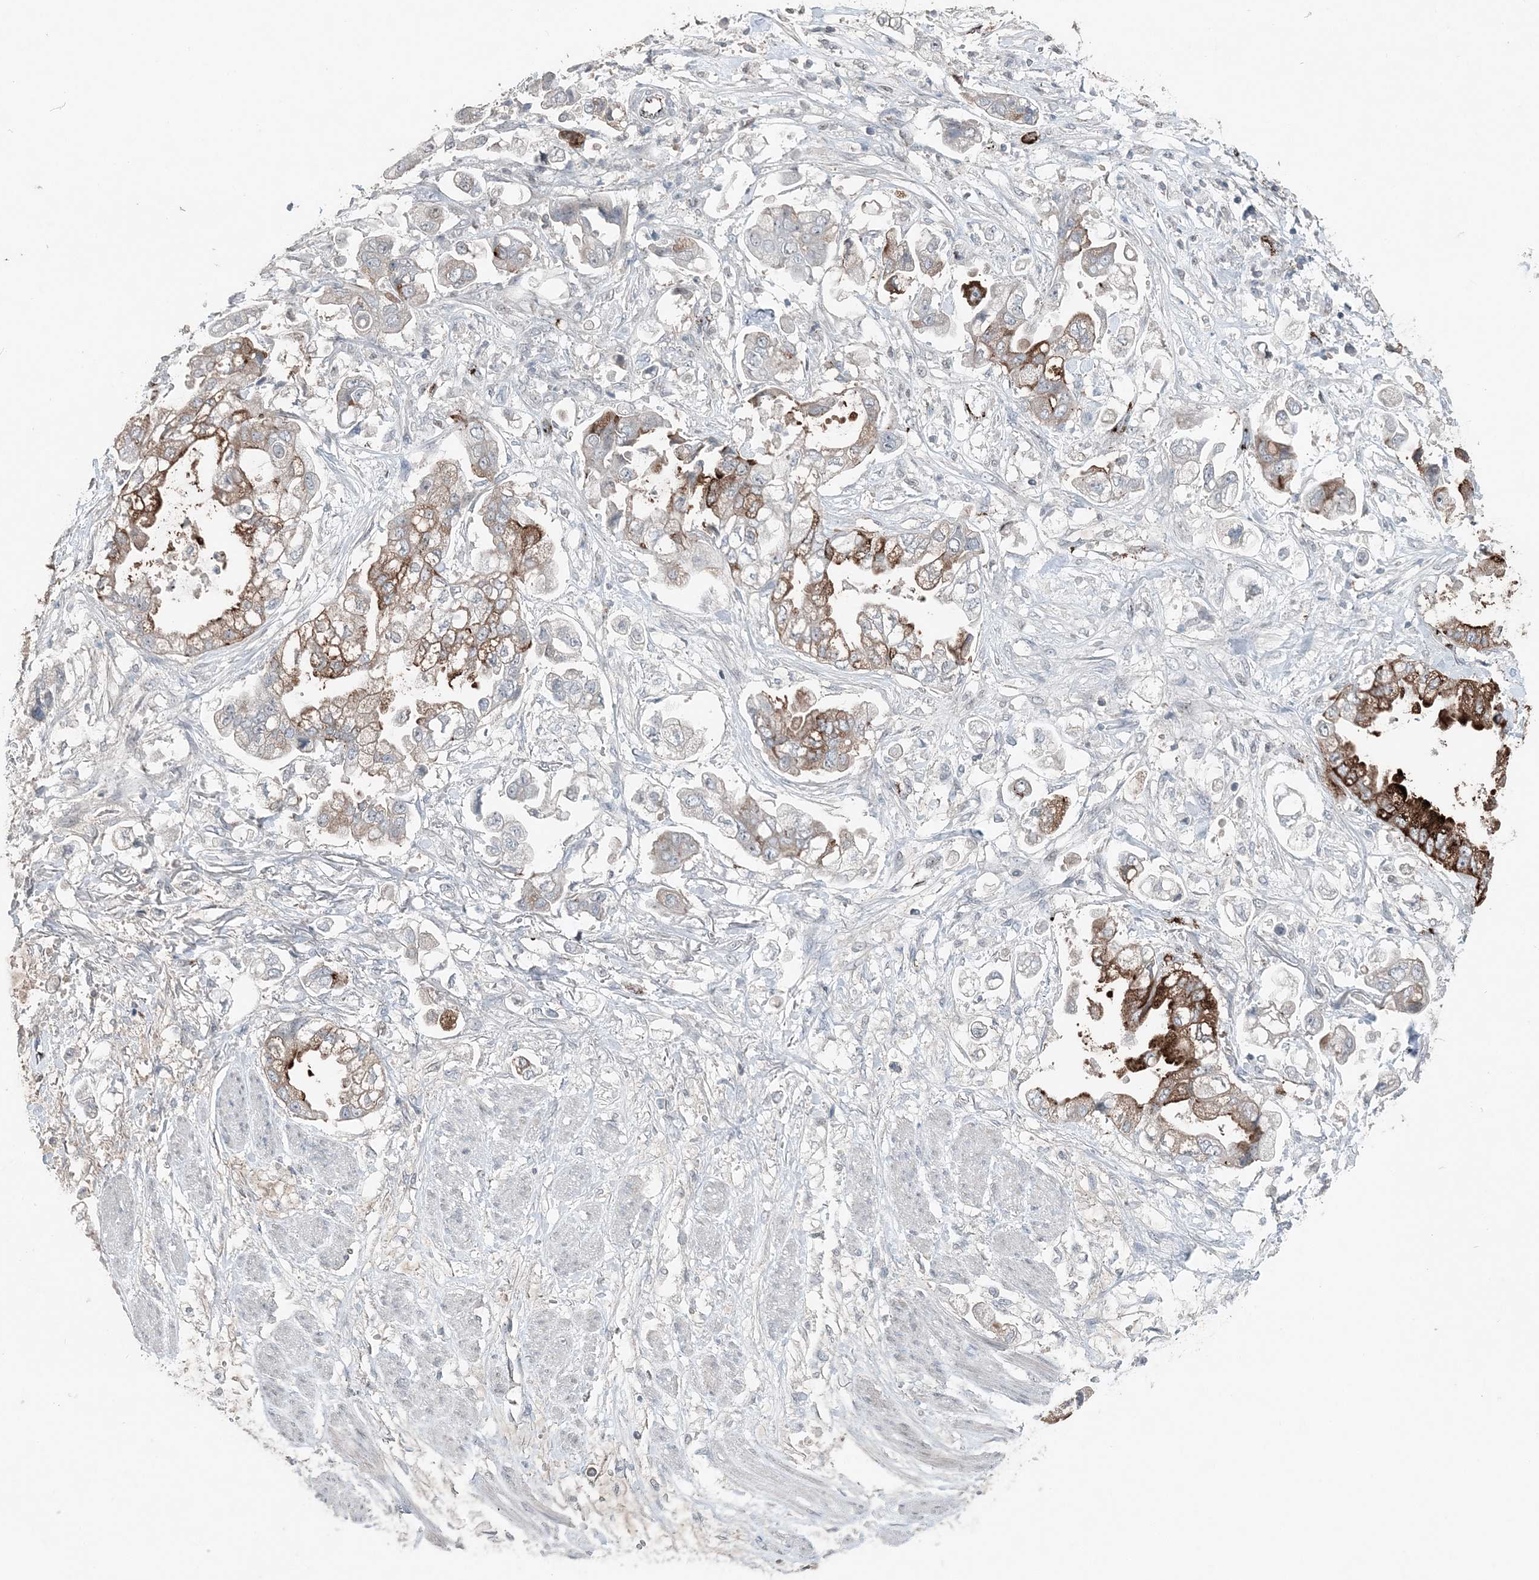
{"staining": {"intensity": "strong", "quantity": "25%-75%", "location": "cytoplasmic/membranous"}, "tissue": "stomach cancer", "cell_type": "Tumor cells", "image_type": "cancer", "snomed": [{"axis": "morphology", "description": "Adenocarcinoma, NOS"}, {"axis": "topography", "description": "Stomach"}], "caption": "IHC (DAB (3,3'-diaminobenzidine)) staining of adenocarcinoma (stomach) shows strong cytoplasmic/membranous protein staining in approximately 25%-75% of tumor cells. Using DAB (3,3'-diaminobenzidine) (brown) and hematoxylin (blue) stains, captured at high magnification using brightfield microscopy.", "gene": "ELOVL7", "patient": {"sex": "male", "age": 62}}